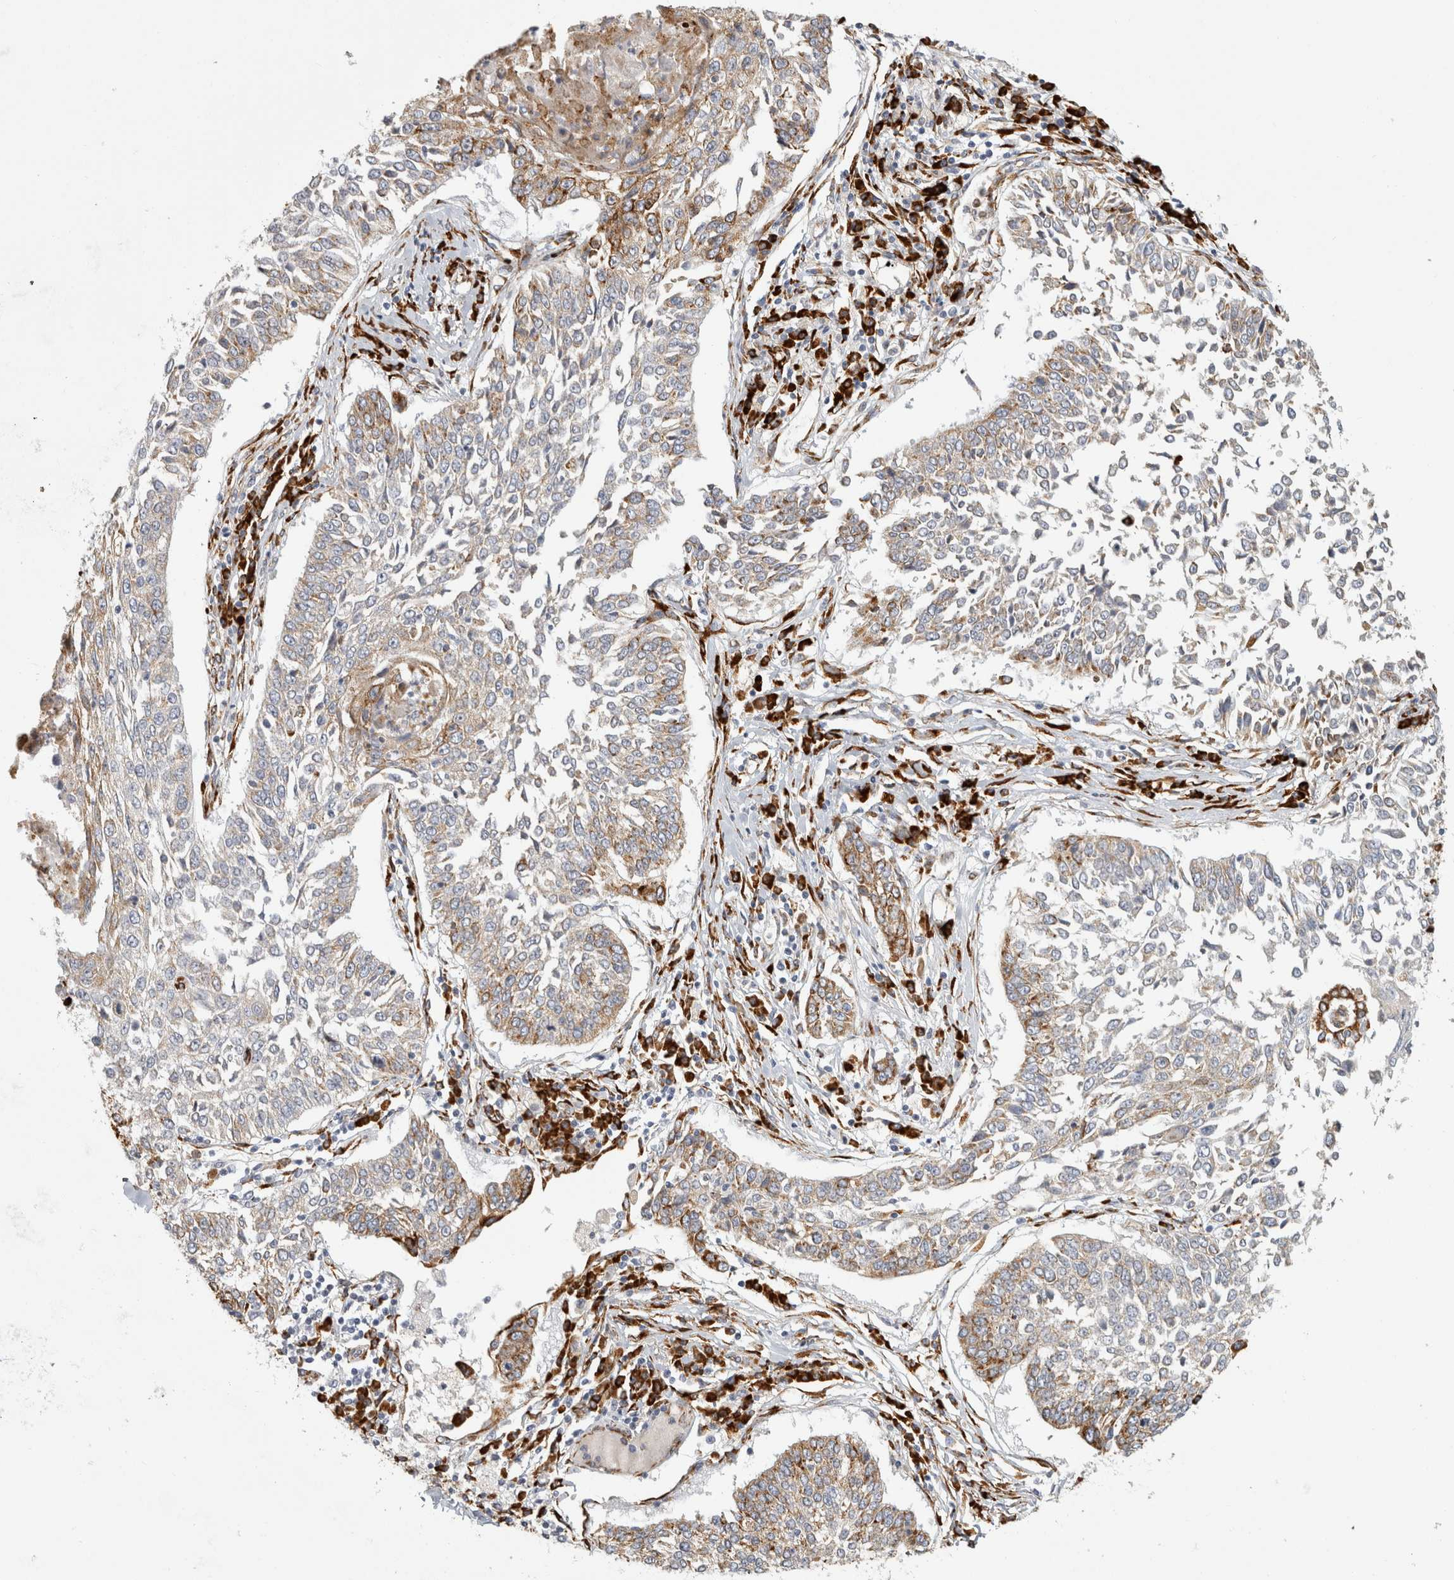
{"staining": {"intensity": "moderate", "quantity": "<25%", "location": "cytoplasmic/membranous"}, "tissue": "lung cancer", "cell_type": "Tumor cells", "image_type": "cancer", "snomed": [{"axis": "morphology", "description": "Normal tissue, NOS"}, {"axis": "morphology", "description": "Squamous cell carcinoma, NOS"}, {"axis": "topography", "description": "Cartilage tissue"}, {"axis": "topography", "description": "Lung"}, {"axis": "topography", "description": "Peripheral nerve tissue"}], "caption": "A brown stain highlights moderate cytoplasmic/membranous expression of a protein in lung squamous cell carcinoma tumor cells. (Brightfield microscopy of DAB IHC at high magnification).", "gene": "OSTN", "patient": {"sex": "female", "age": 49}}